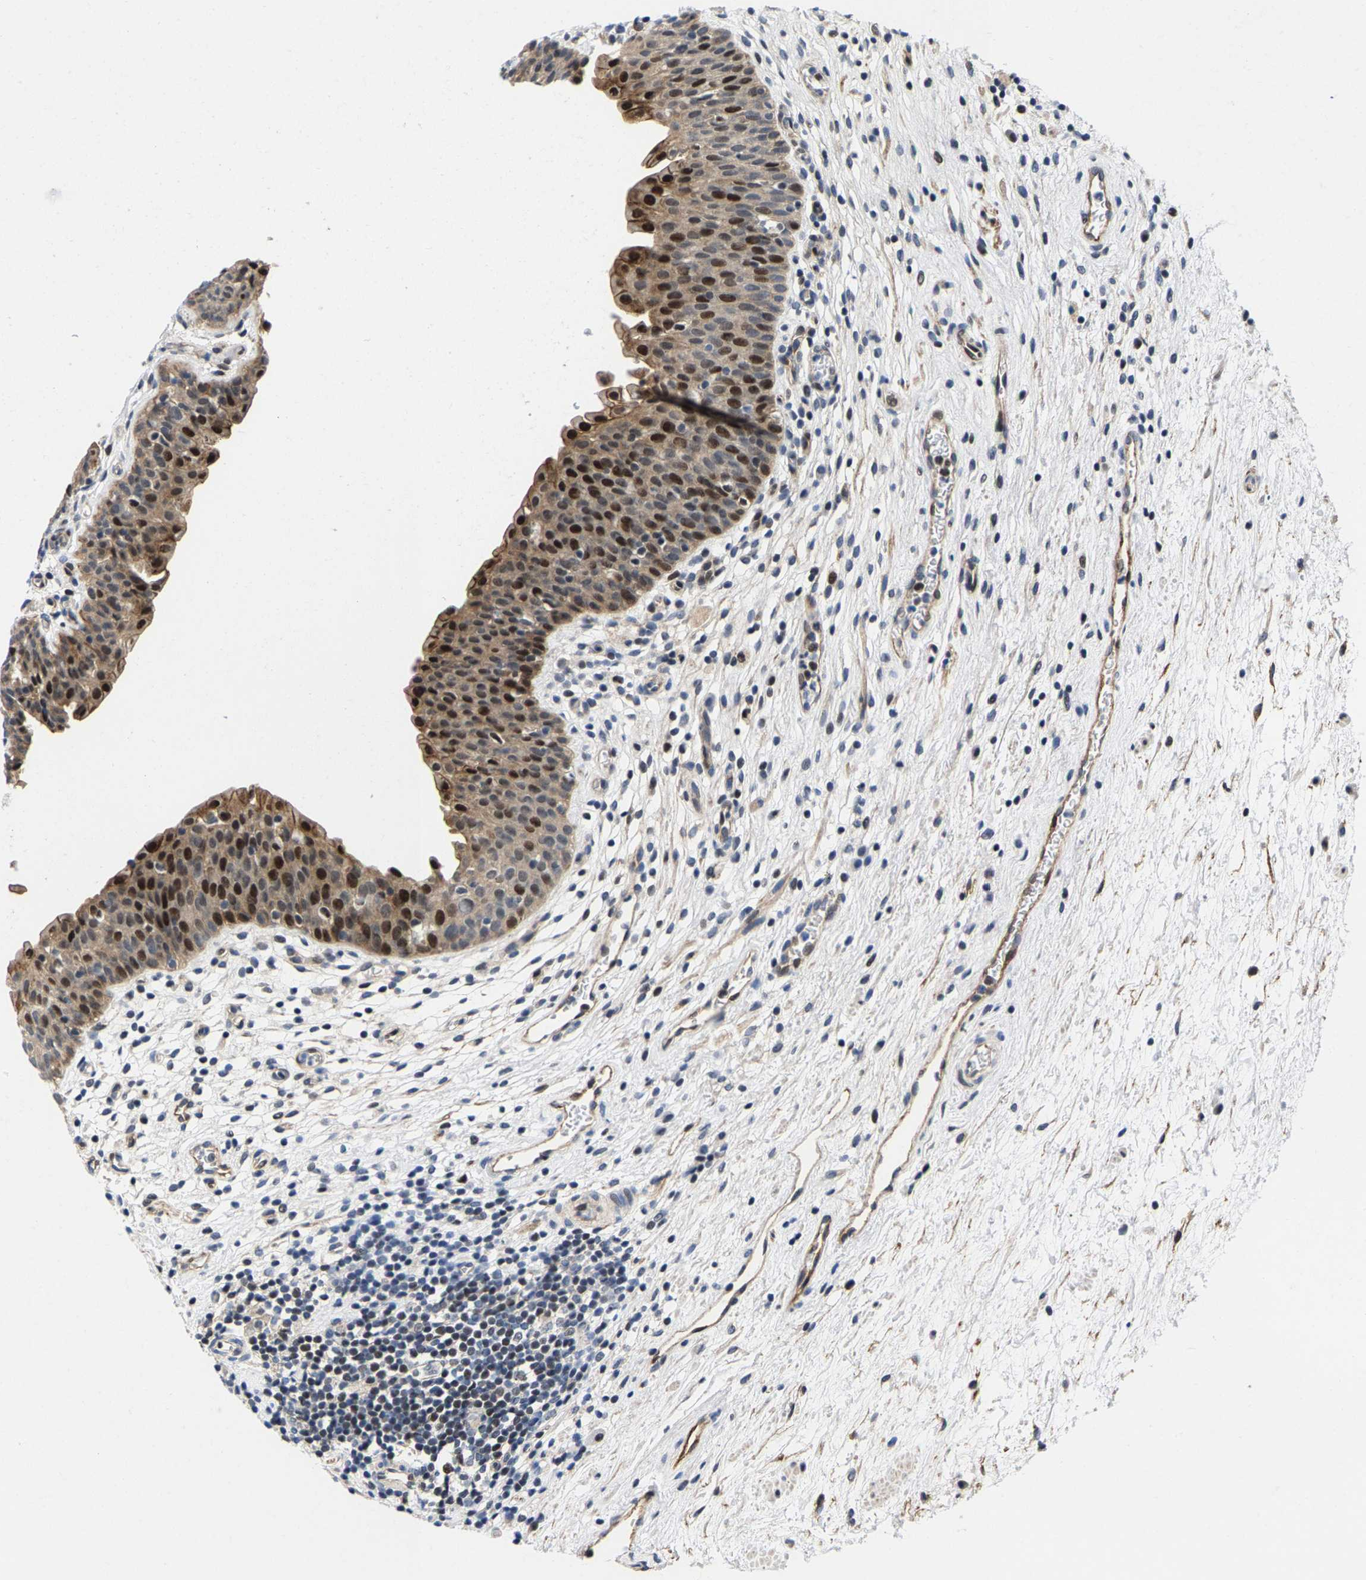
{"staining": {"intensity": "strong", "quantity": "25%-75%", "location": "cytoplasmic/membranous,nuclear"}, "tissue": "urinary bladder", "cell_type": "Urothelial cells", "image_type": "normal", "snomed": [{"axis": "morphology", "description": "Normal tissue, NOS"}, {"axis": "topography", "description": "Urinary bladder"}], "caption": "This histopathology image reveals immunohistochemistry (IHC) staining of normal urinary bladder, with high strong cytoplasmic/membranous,nuclear positivity in approximately 25%-75% of urothelial cells.", "gene": "GTPBP10", "patient": {"sex": "male", "age": 37}}